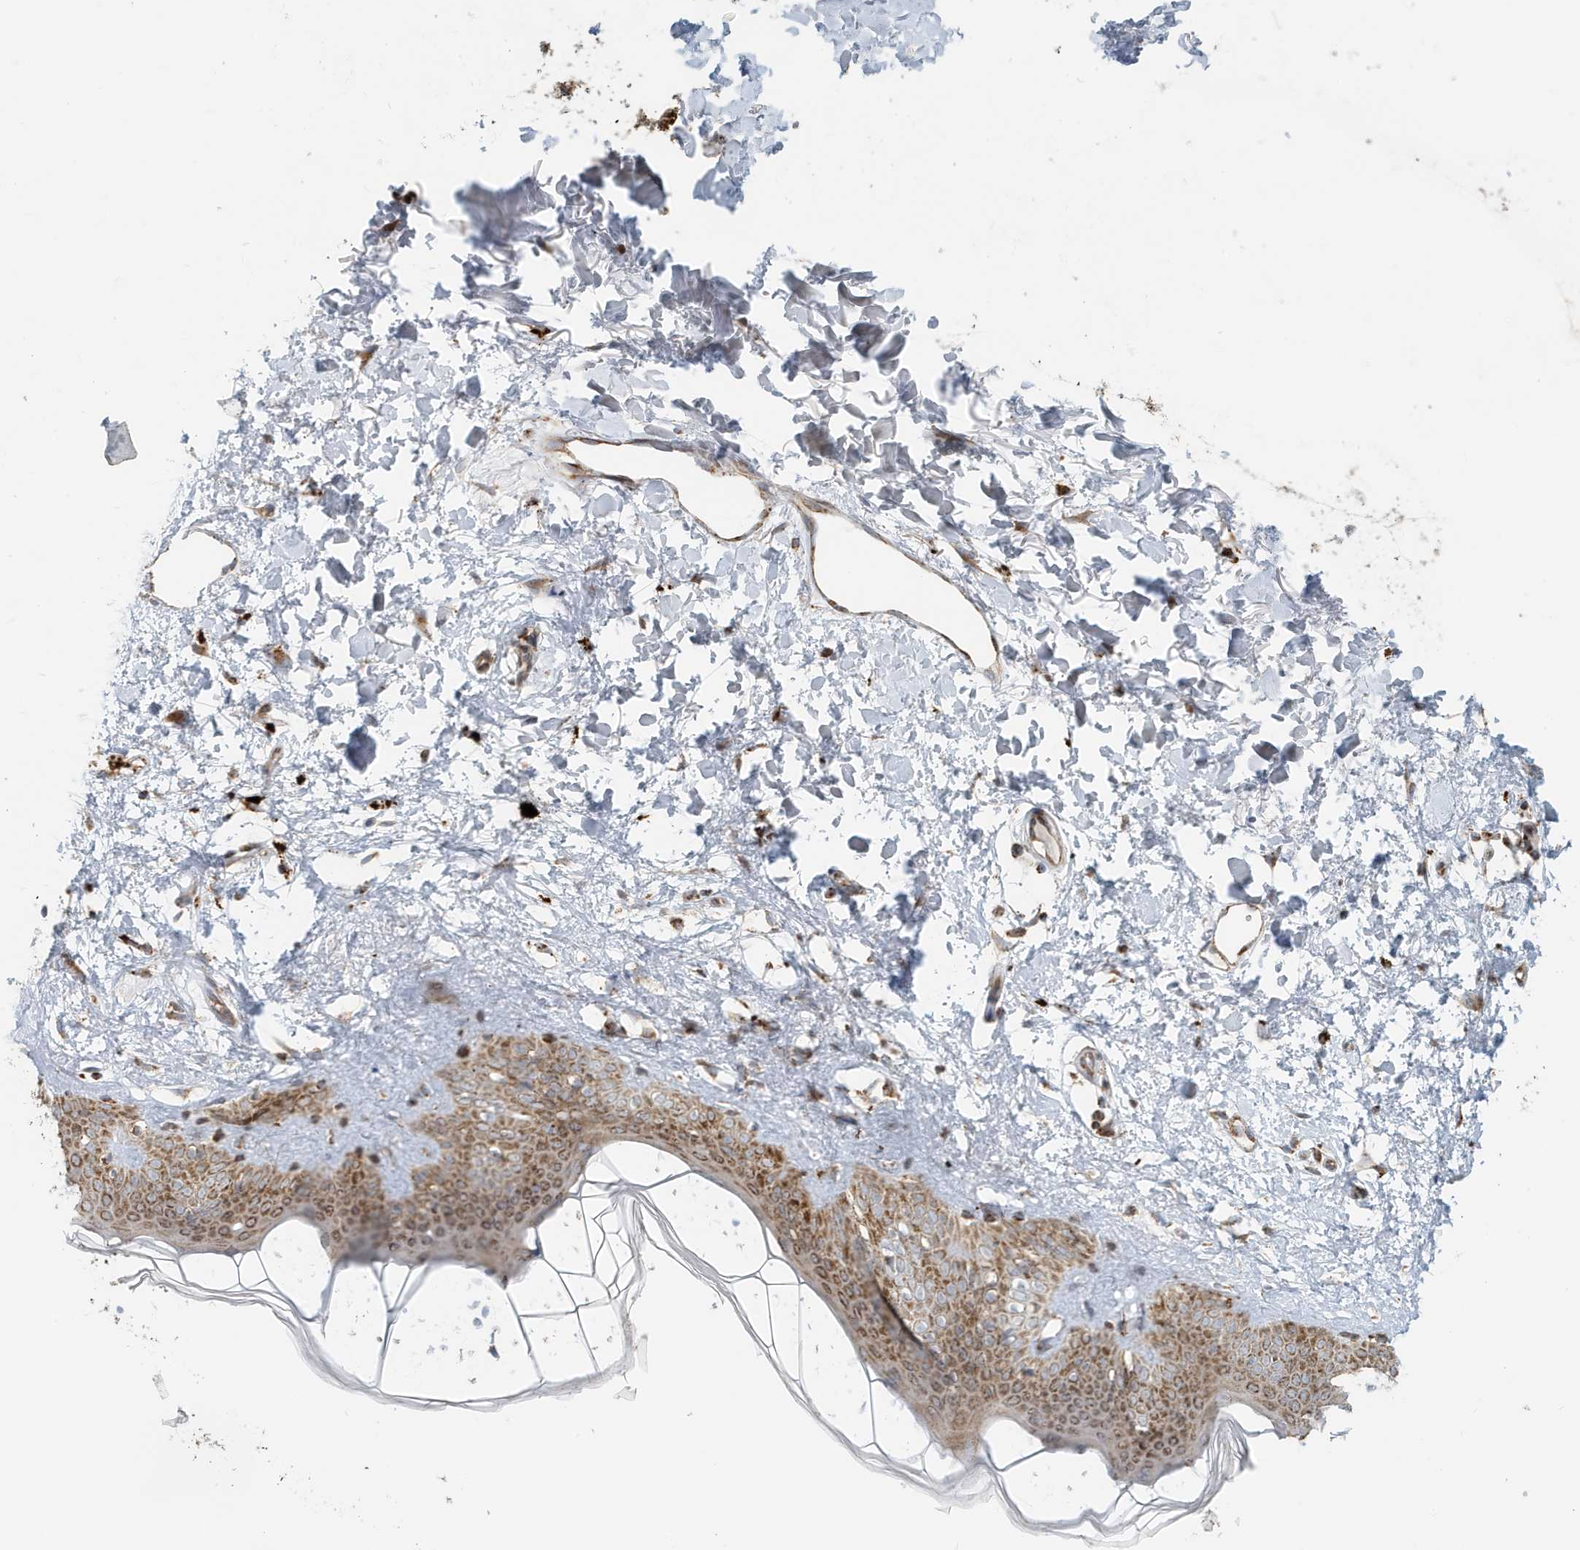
{"staining": {"intensity": "moderate", "quantity": ">75%", "location": "cytoplasmic/membranous"}, "tissue": "skin", "cell_type": "Fibroblasts", "image_type": "normal", "snomed": [{"axis": "morphology", "description": "Normal tissue, NOS"}, {"axis": "topography", "description": "Skin"}], "caption": "The immunohistochemical stain highlights moderate cytoplasmic/membranous staining in fibroblasts of normal skin.", "gene": "MAN1A1", "patient": {"sex": "female", "age": 58}}